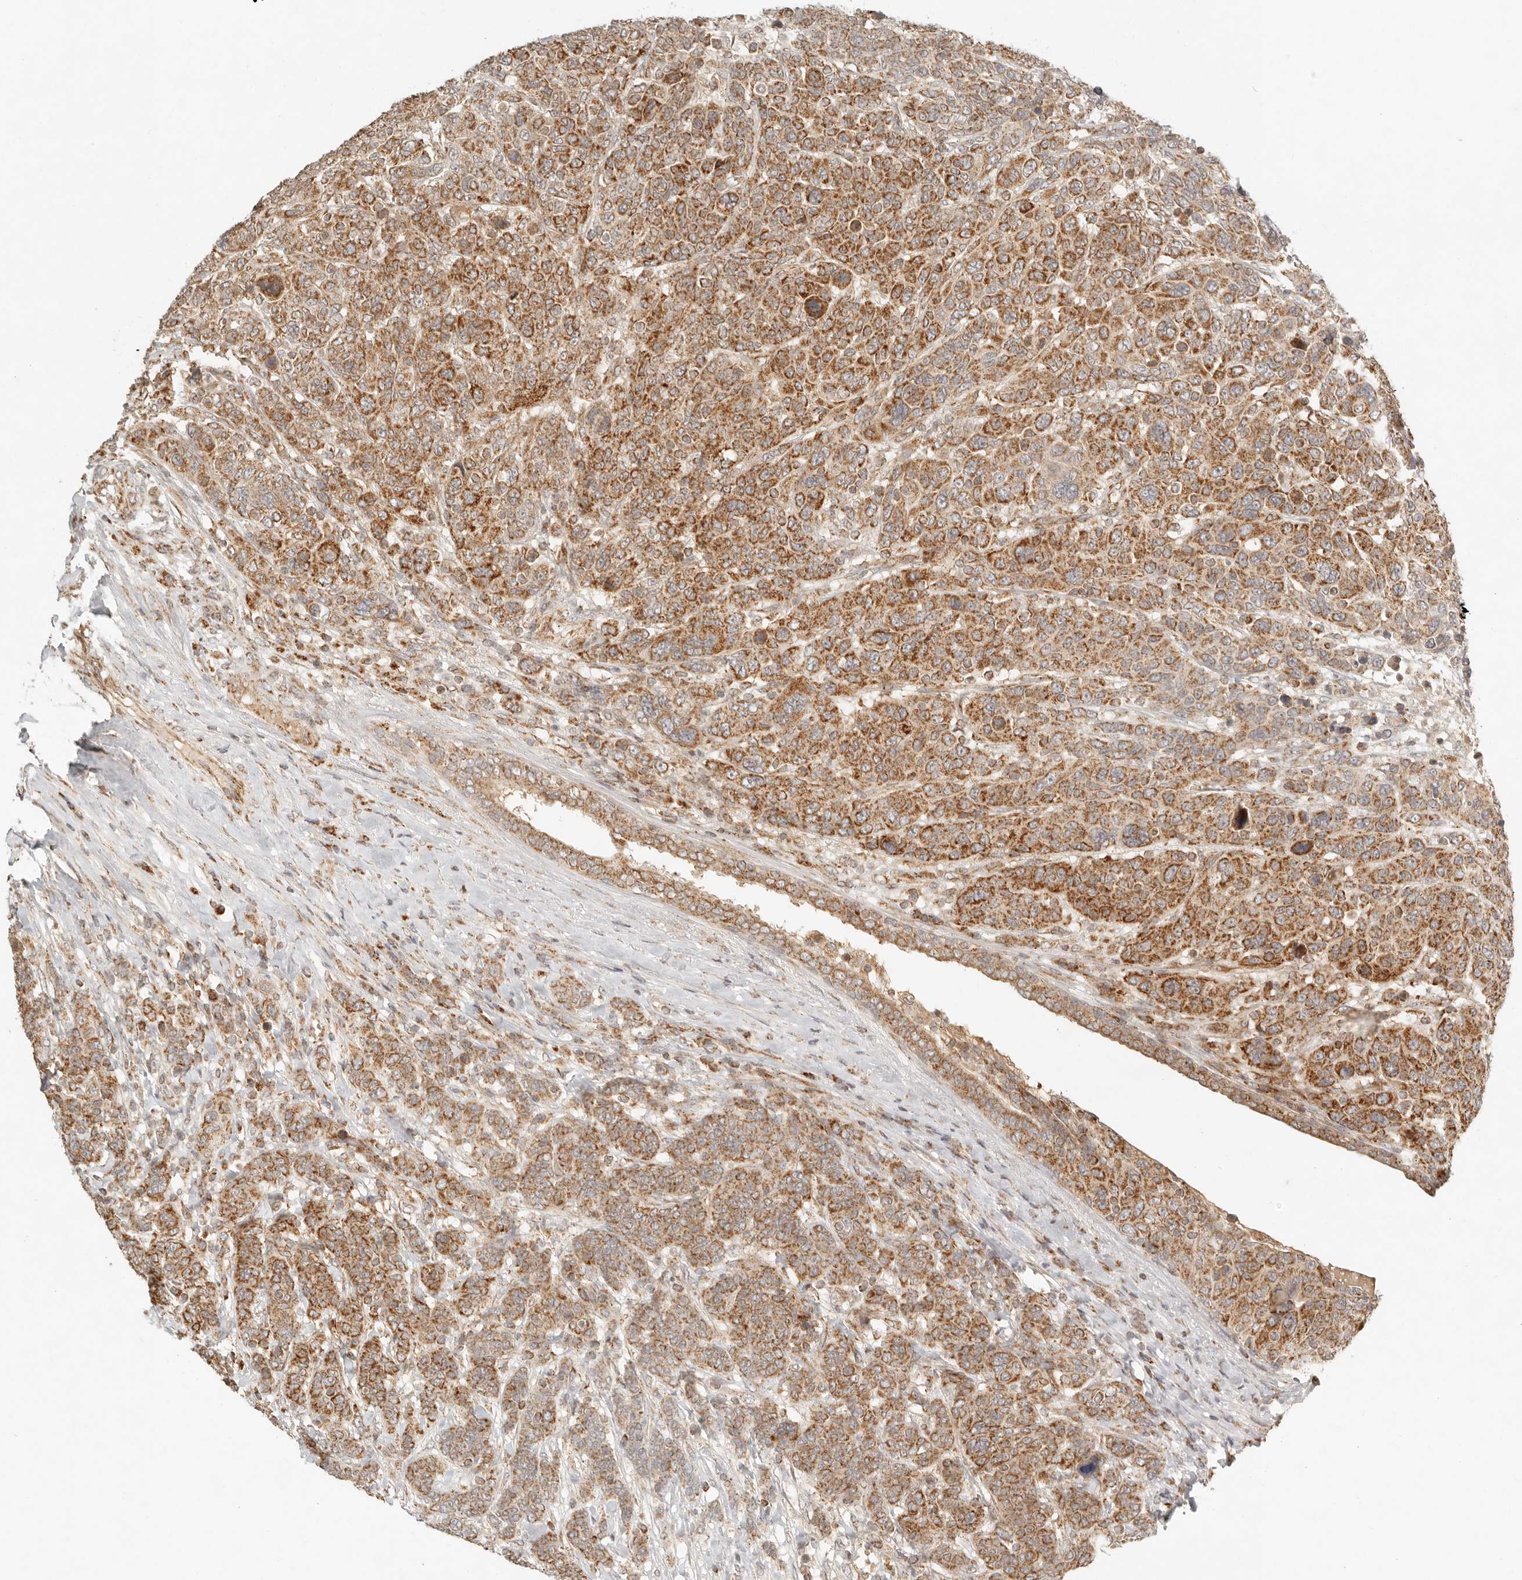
{"staining": {"intensity": "moderate", "quantity": ">75%", "location": "cytoplasmic/membranous"}, "tissue": "breast cancer", "cell_type": "Tumor cells", "image_type": "cancer", "snomed": [{"axis": "morphology", "description": "Duct carcinoma"}, {"axis": "topography", "description": "Breast"}], "caption": "Breast cancer stained with a brown dye displays moderate cytoplasmic/membranous positive positivity in approximately >75% of tumor cells.", "gene": "MRPL55", "patient": {"sex": "female", "age": 37}}